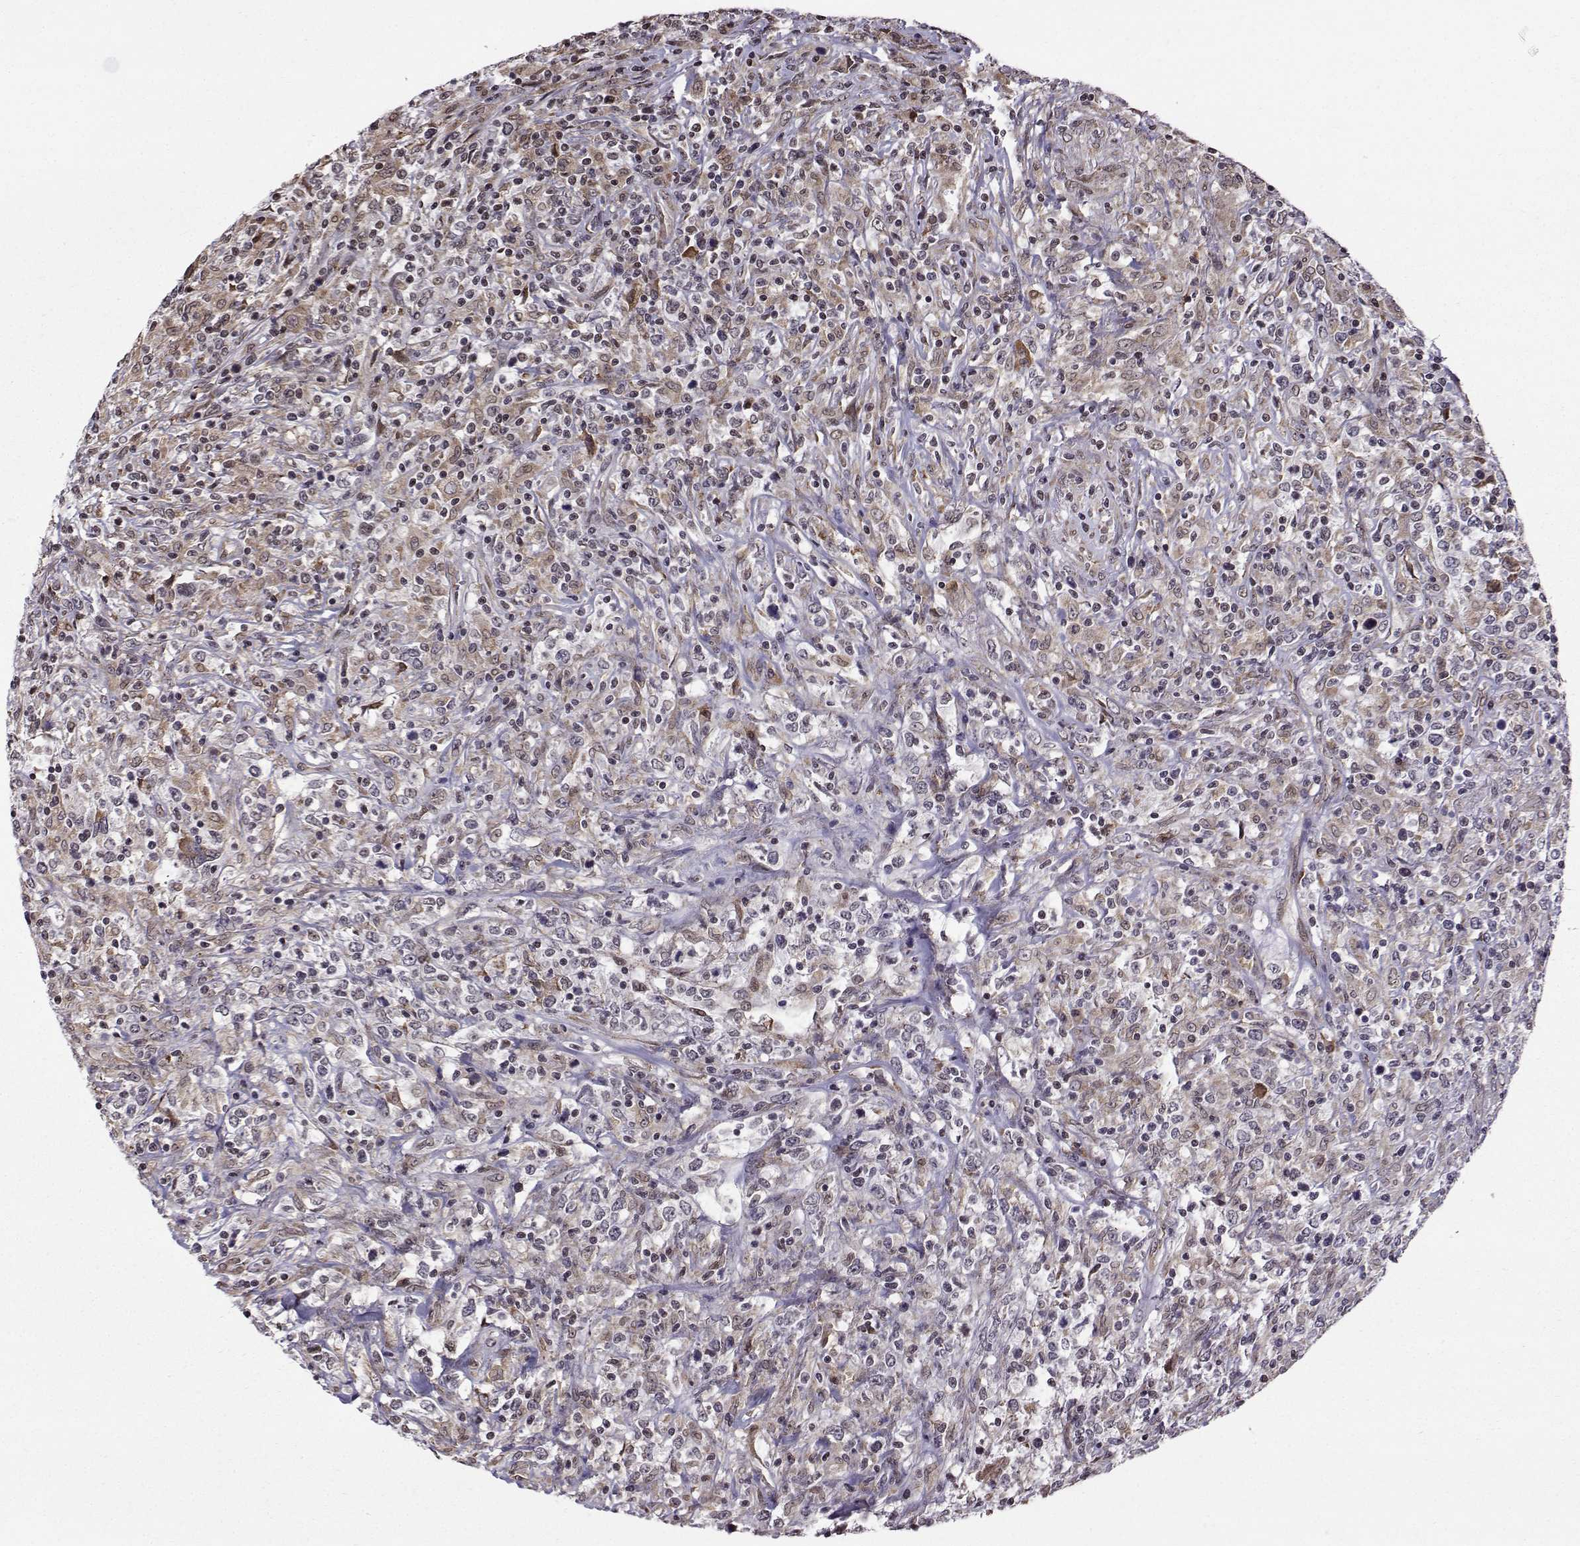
{"staining": {"intensity": "negative", "quantity": "none", "location": "none"}, "tissue": "lymphoma", "cell_type": "Tumor cells", "image_type": "cancer", "snomed": [{"axis": "morphology", "description": "Malignant lymphoma, non-Hodgkin's type, High grade"}, {"axis": "topography", "description": "Lung"}], "caption": "Tumor cells are negative for brown protein staining in lymphoma.", "gene": "EZH1", "patient": {"sex": "male", "age": 79}}